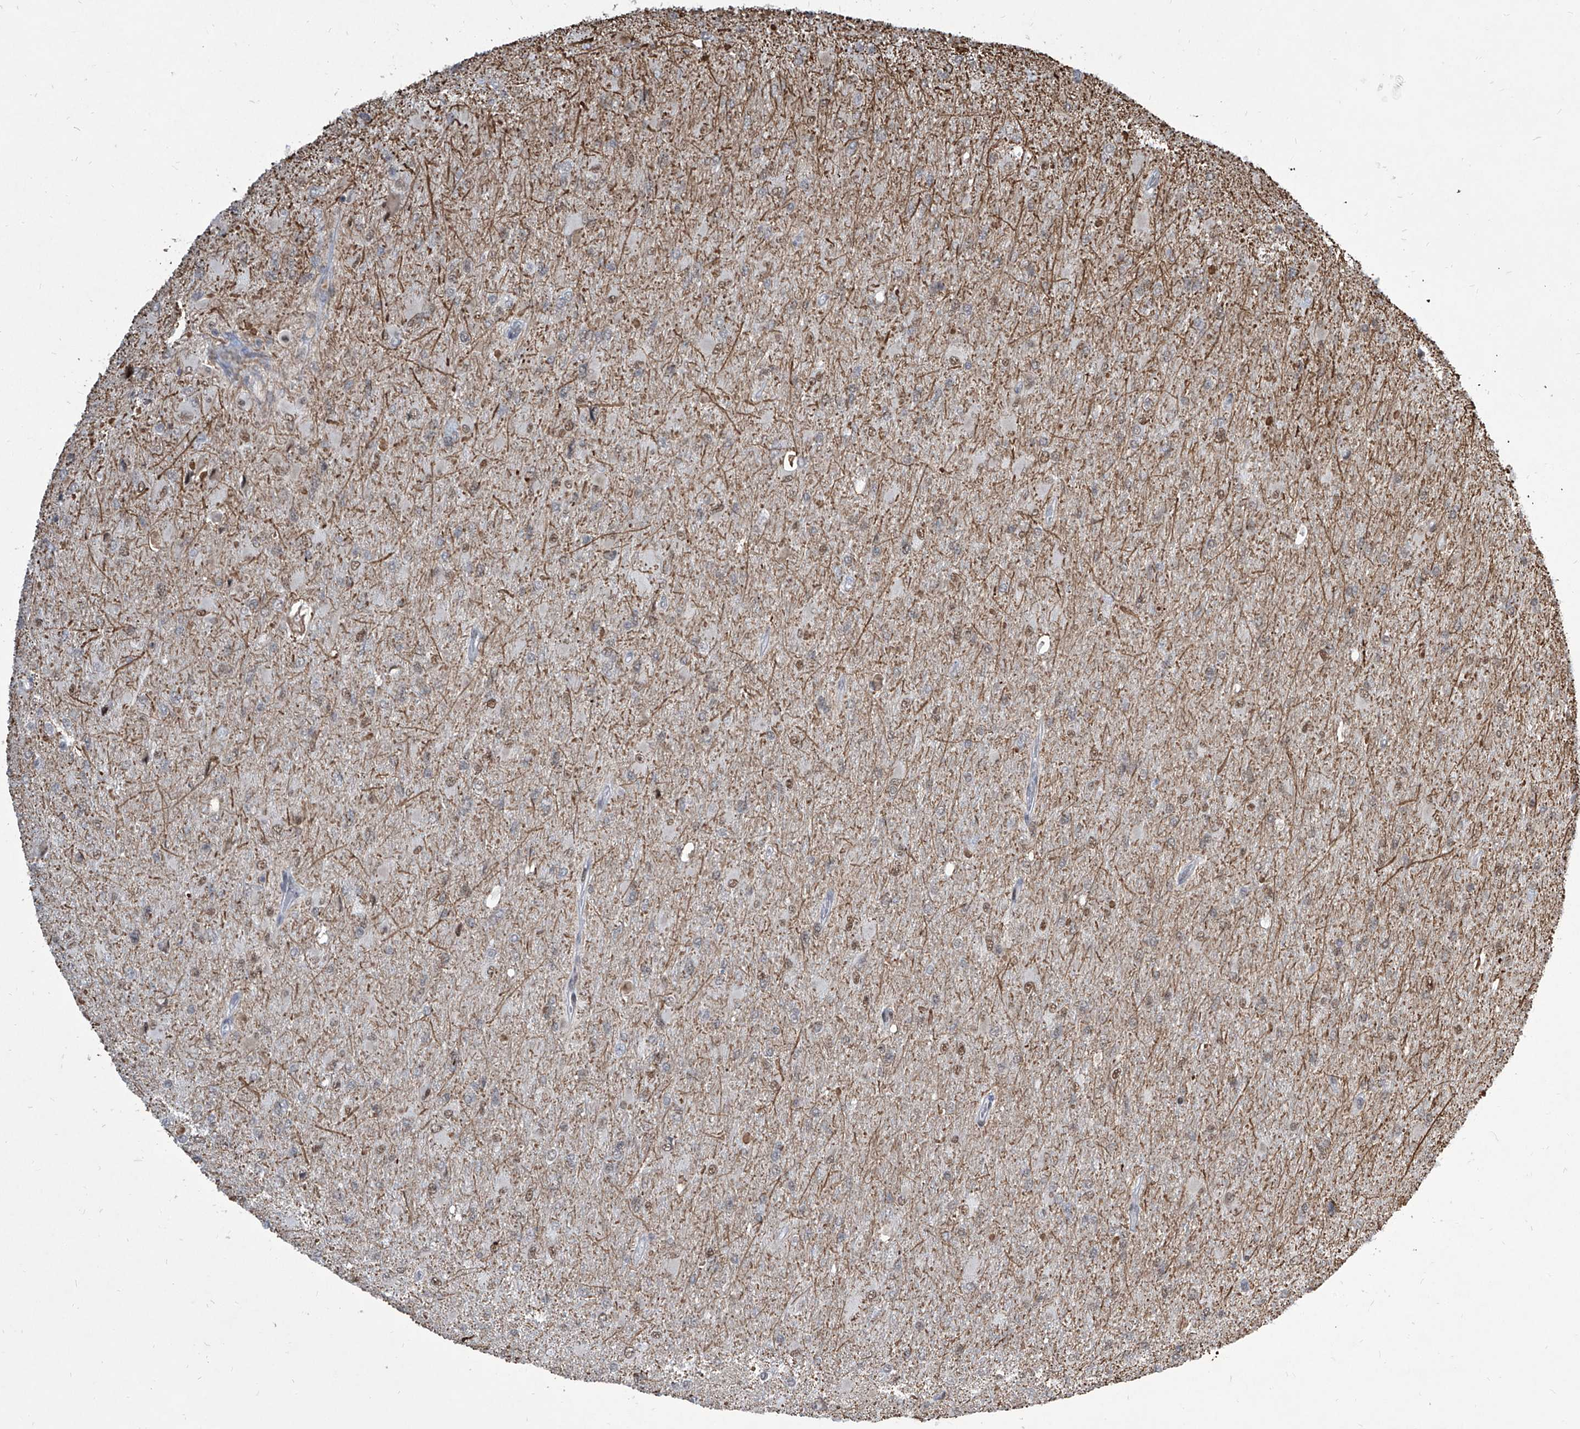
{"staining": {"intensity": "moderate", "quantity": "<25%", "location": "nuclear"}, "tissue": "glioma", "cell_type": "Tumor cells", "image_type": "cancer", "snomed": [{"axis": "morphology", "description": "Glioma, malignant, High grade"}, {"axis": "topography", "description": "Cerebral cortex"}], "caption": "Glioma stained for a protein (brown) reveals moderate nuclear positive expression in approximately <25% of tumor cells.", "gene": "IRF2", "patient": {"sex": "female", "age": 36}}